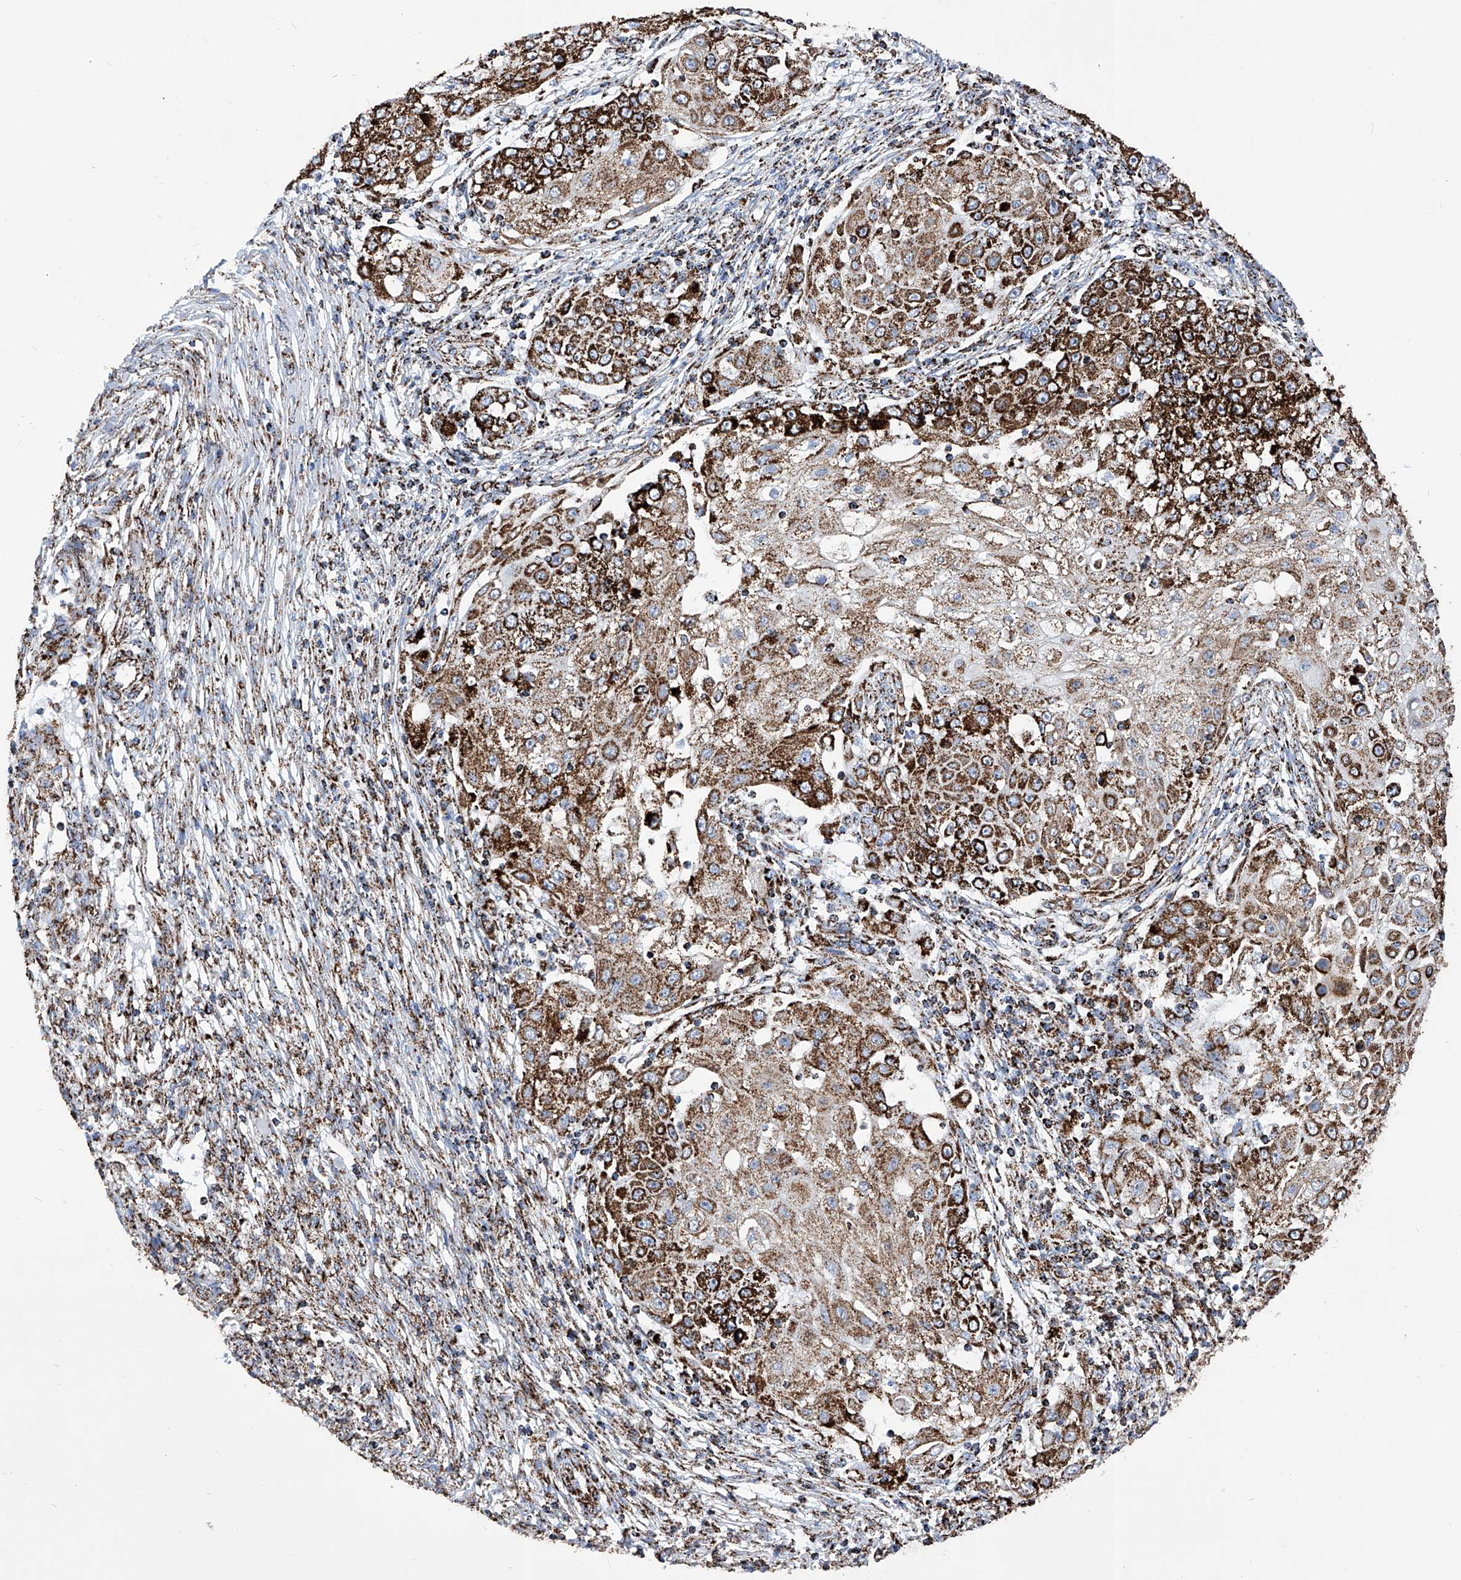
{"staining": {"intensity": "strong", "quantity": ">75%", "location": "cytoplasmic/membranous"}, "tissue": "ovarian cancer", "cell_type": "Tumor cells", "image_type": "cancer", "snomed": [{"axis": "morphology", "description": "Carcinoma, endometroid"}, {"axis": "topography", "description": "Ovary"}], "caption": "Endometroid carcinoma (ovarian) tissue reveals strong cytoplasmic/membranous staining in approximately >75% of tumor cells, visualized by immunohistochemistry.", "gene": "ATP5PF", "patient": {"sex": "female", "age": 42}}